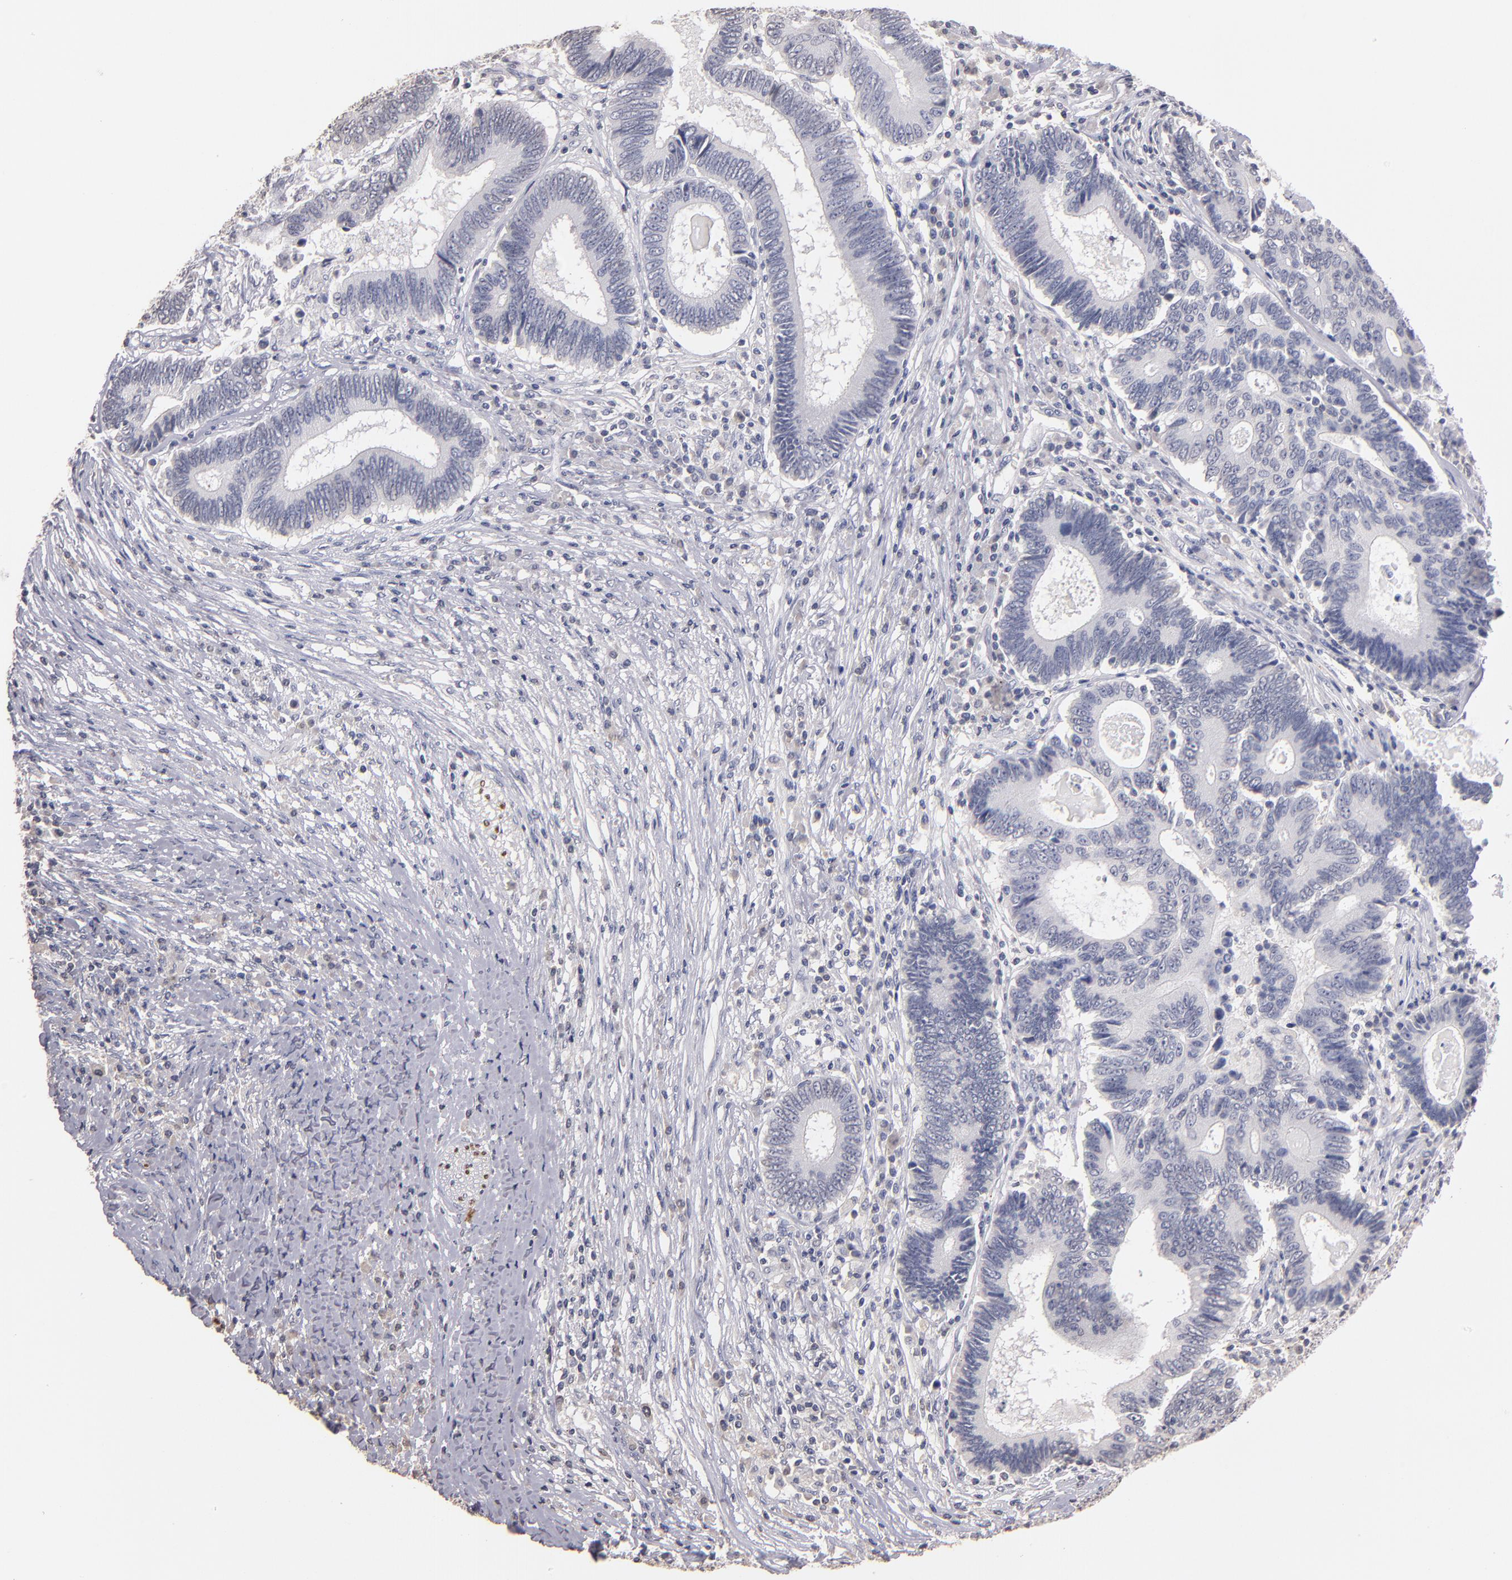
{"staining": {"intensity": "negative", "quantity": "none", "location": "none"}, "tissue": "colorectal cancer", "cell_type": "Tumor cells", "image_type": "cancer", "snomed": [{"axis": "morphology", "description": "Adenocarcinoma, NOS"}, {"axis": "topography", "description": "Colon"}], "caption": "There is no significant staining in tumor cells of colorectal cancer.", "gene": "SOX10", "patient": {"sex": "female", "age": 78}}